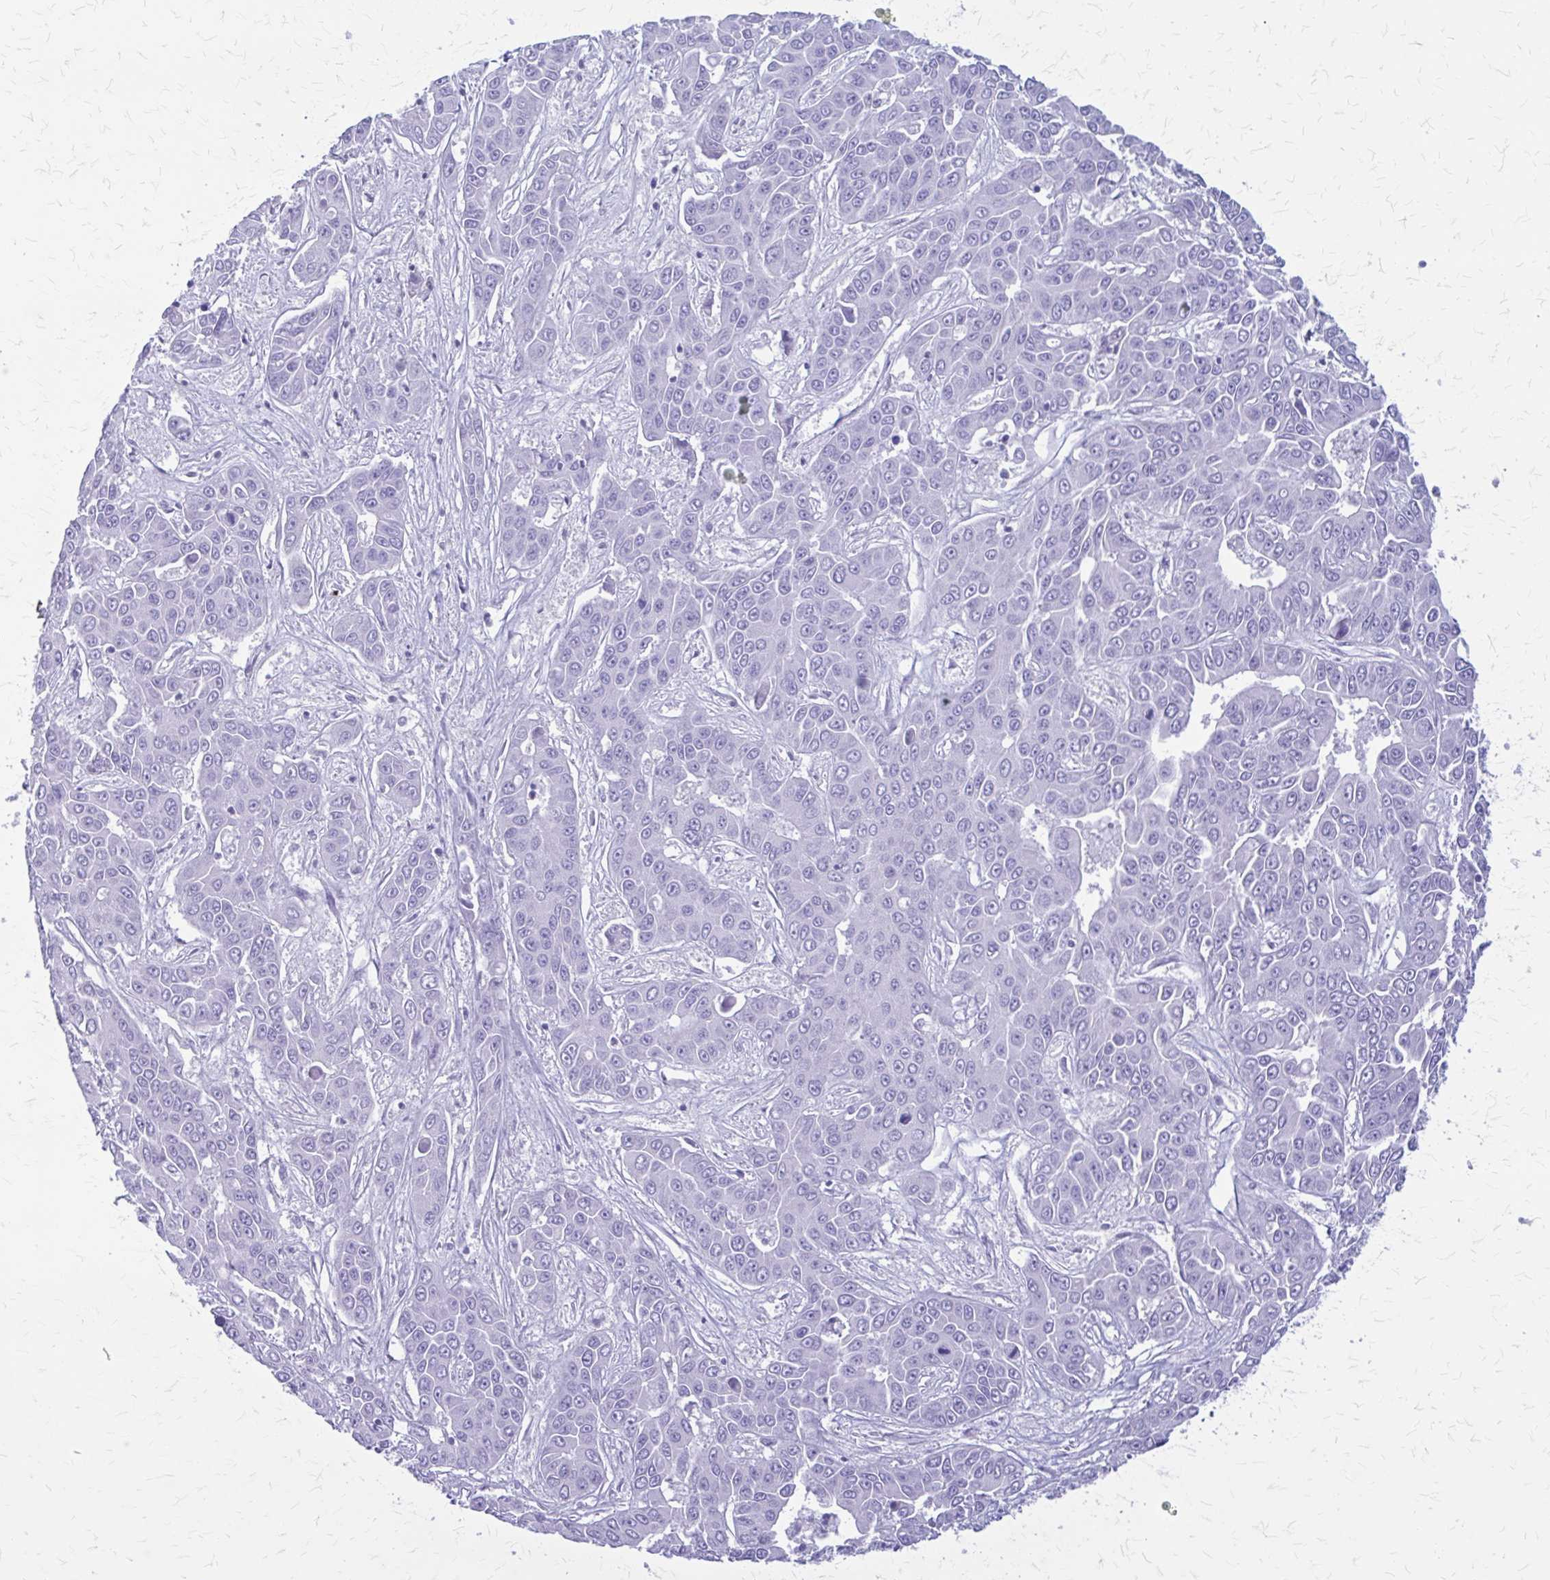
{"staining": {"intensity": "negative", "quantity": "none", "location": "none"}, "tissue": "liver cancer", "cell_type": "Tumor cells", "image_type": "cancer", "snomed": [{"axis": "morphology", "description": "Cholangiocarcinoma"}, {"axis": "topography", "description": "Liver"}], "caption": "This is an immunohistochemistry (IHC) micrograph of human liver cancer. There is no positivity in tumor cells.", "gene": "KLHDC7A", "patient": {"sex": "female", "age": 52}}